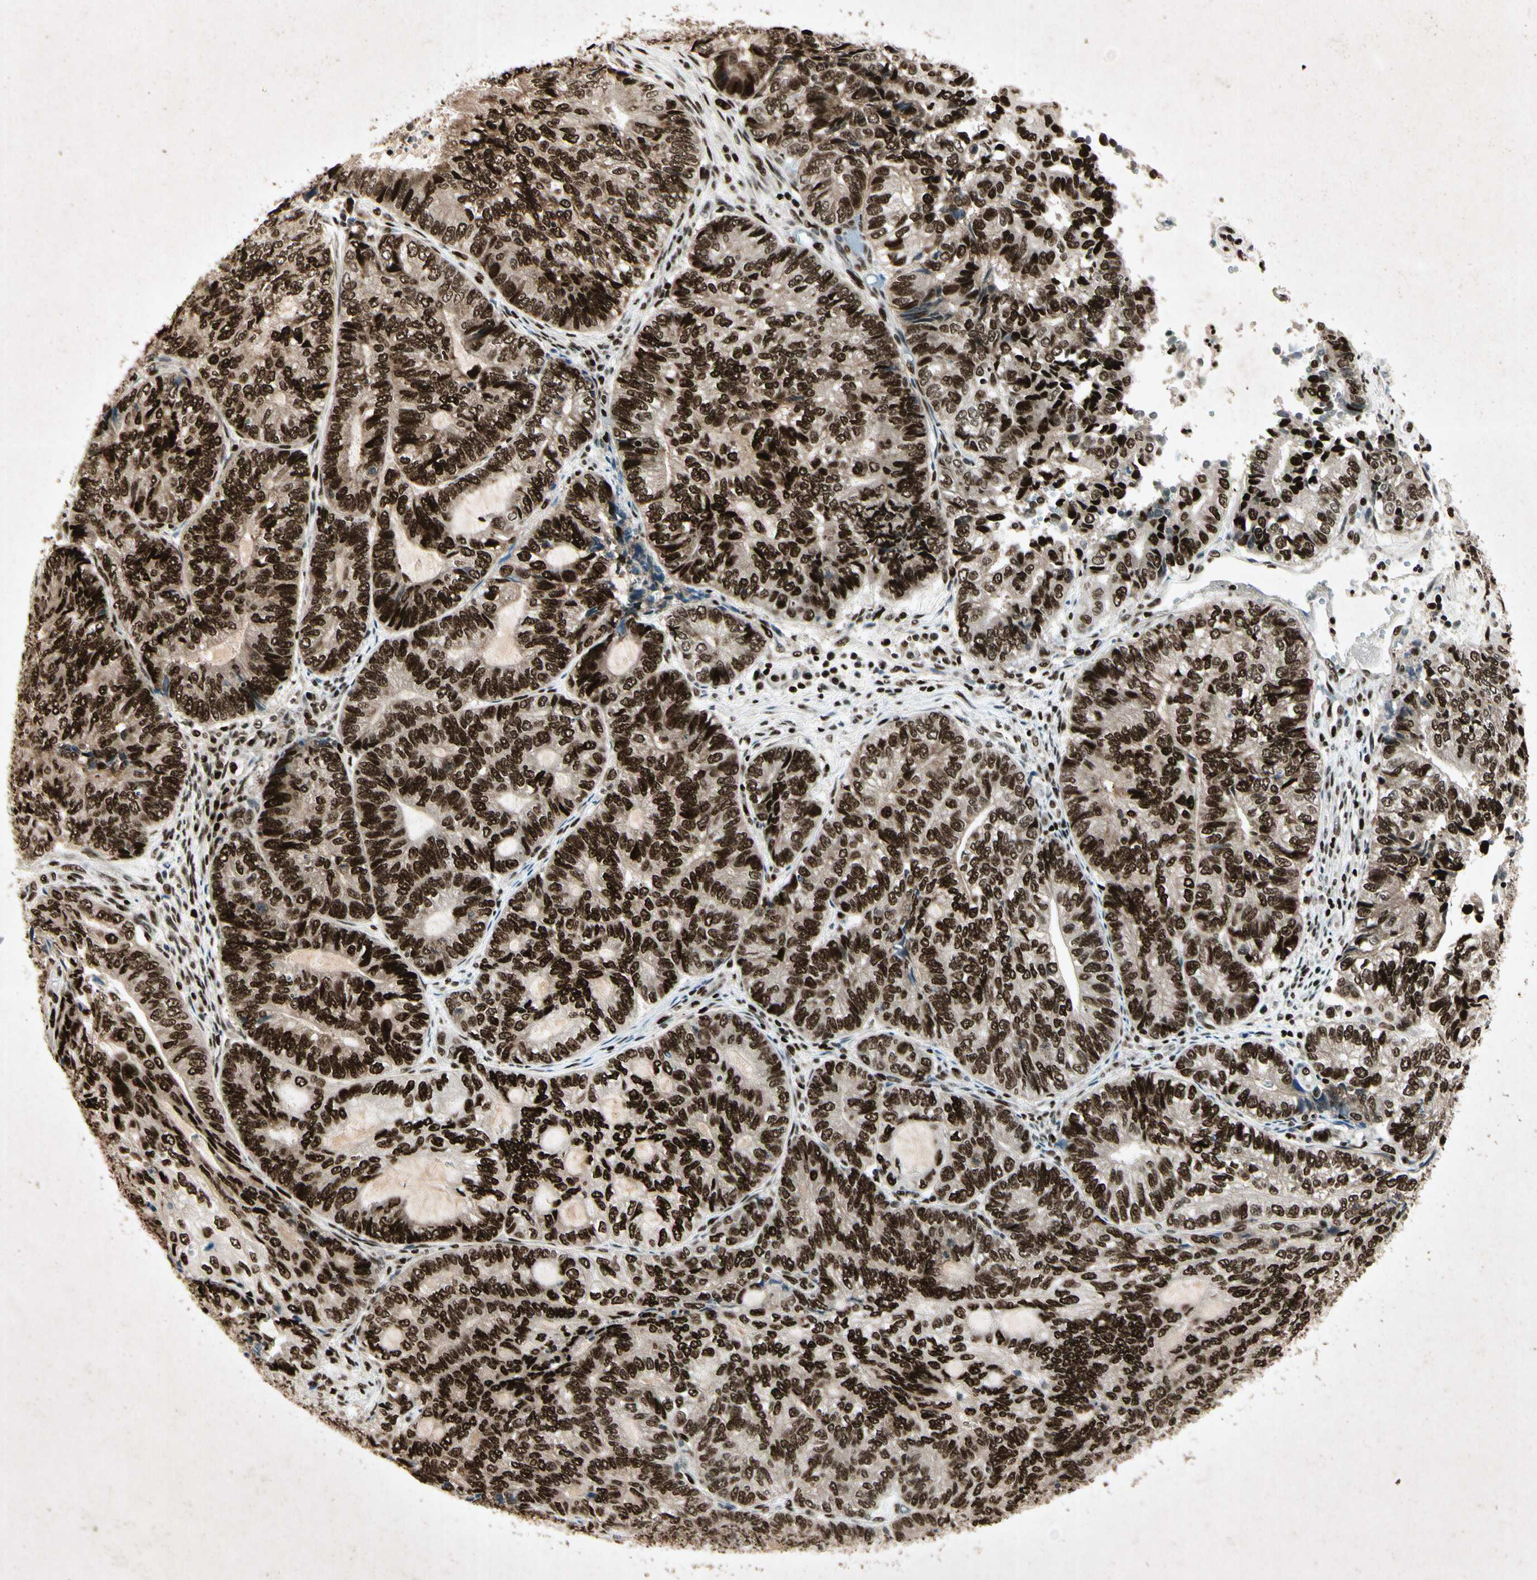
{"staining": {"intensity": "strong", "quantity": ">75%", "location": "nuclear"}, "tissue": "endometrial cancer", "cell_type": "Tumor cells", "image_type": "cancer", "snomed": [{"axis": "morphology", "description": "Adenocarcinoma, NOS"}, {"axis": "topography", "description": "Uterus"}, {"axis": "topography", "description": "Endometrium"}], "caption": "A high-resolution photomicrograph shows IHC staining of adenocarcinoma (endometrial), which exhibits strong nuclear expression in about >75% of tumor cells. Using DAB (3,3'-diaminobenzidine) (brown) and hematoxylin (blue) stains, captured at high magnification using brightfield microscopy.", "gene": "RNF43", "patient": {"sex": "female", "age": 70}}